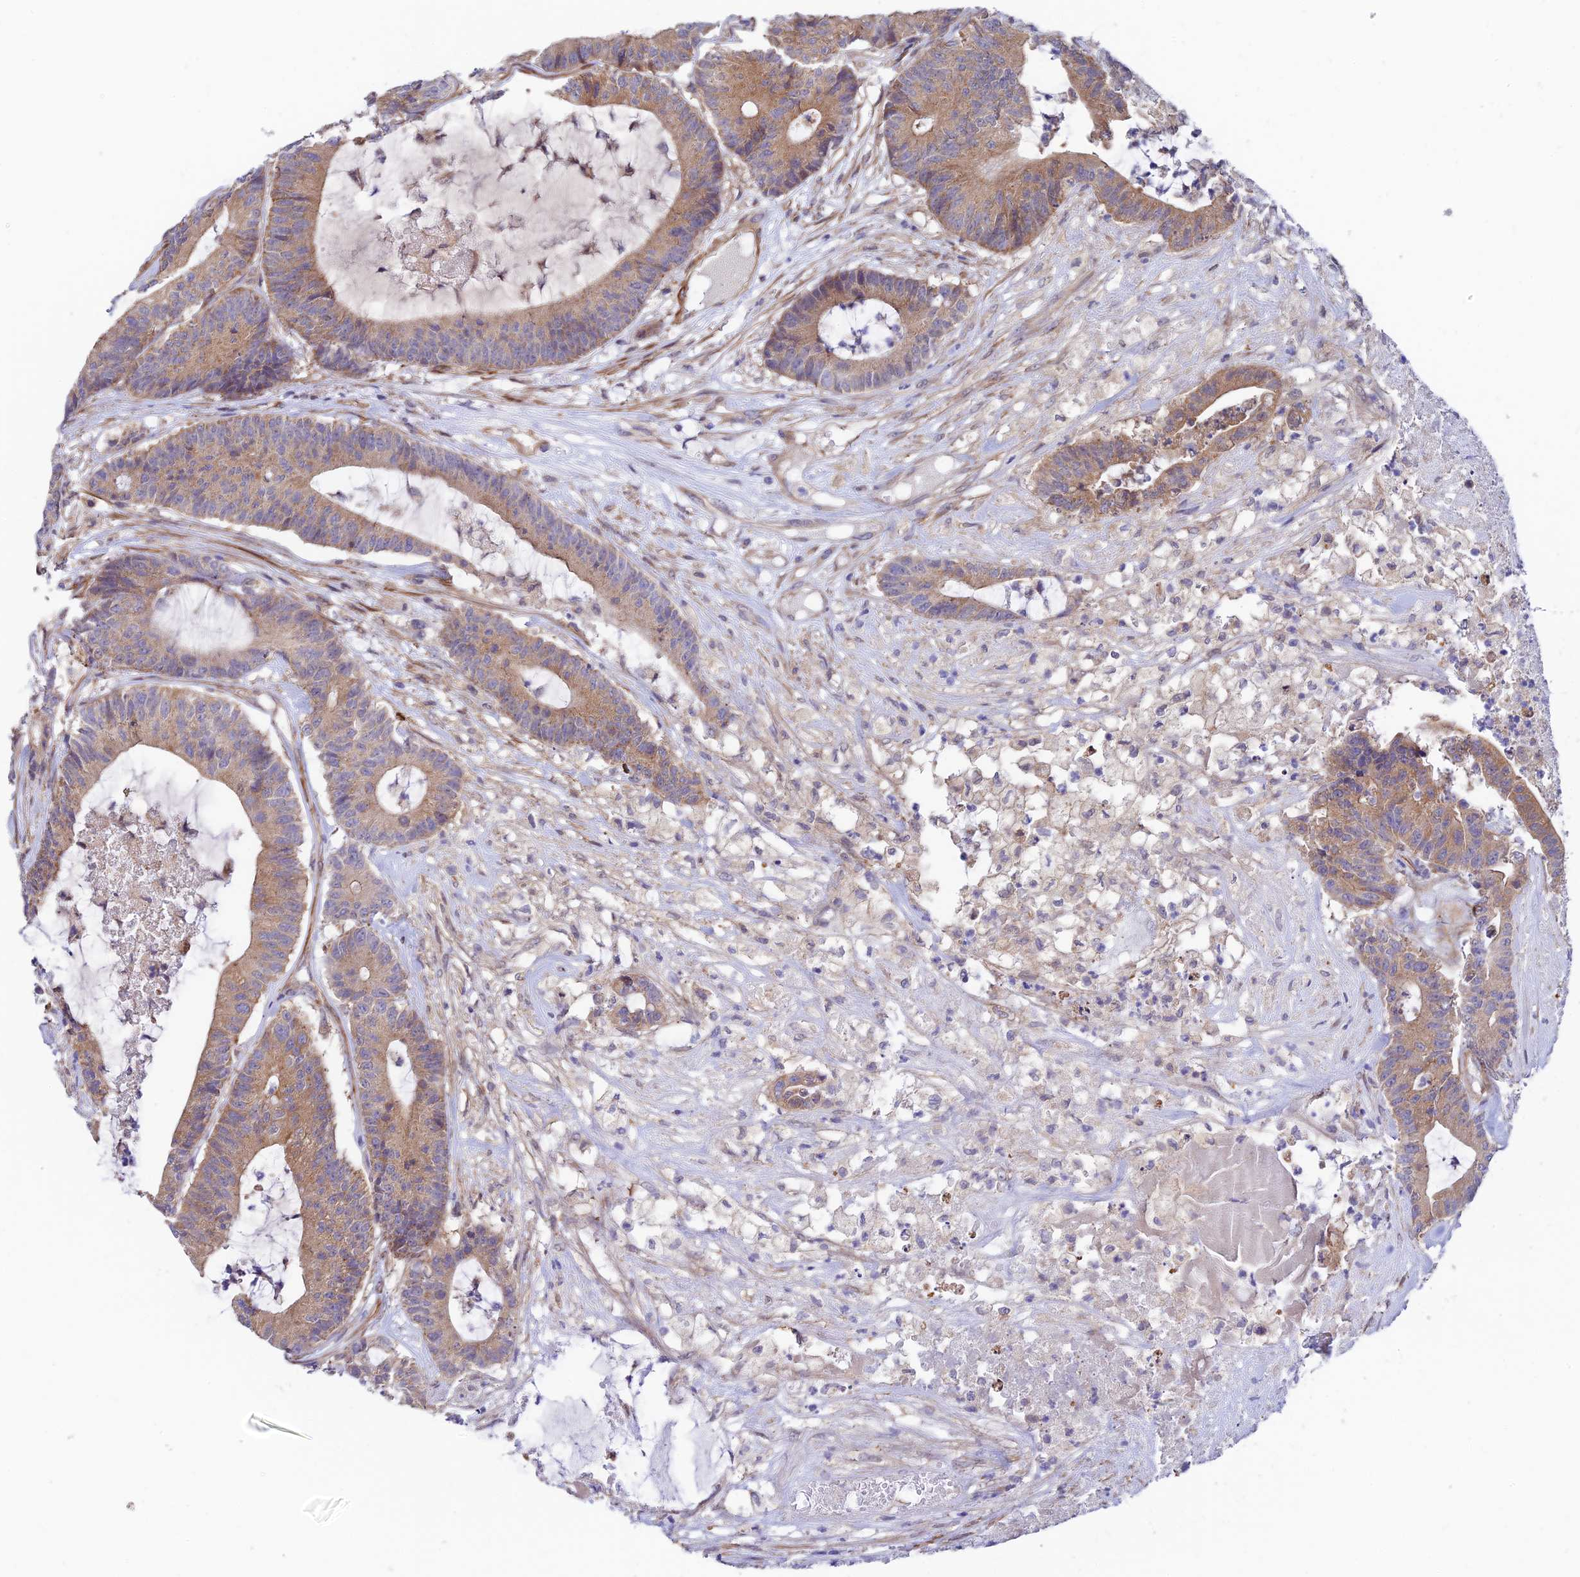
{"staining": {"intensity": "moderate", "quantity": ">75%", "location": "cytoplasmic/membranous"}, "tissue": "colorectal cancer", "cell_type": "Tumor cells", "image_type": "cancer", "snomed": [{"axis": "morphology", "description": "Adenocarcinoma, NOS"}, {"axis": "topography", "description": "Colon"}], "caption": "About >75% of tumor cells in colorectal cancer show moderate cytoplasmic/membranous protein positivity as visualized by brown immunohistochemical staining.", "gene": "ANKRD50", "patient": {"sex": "female", "age": 84}}